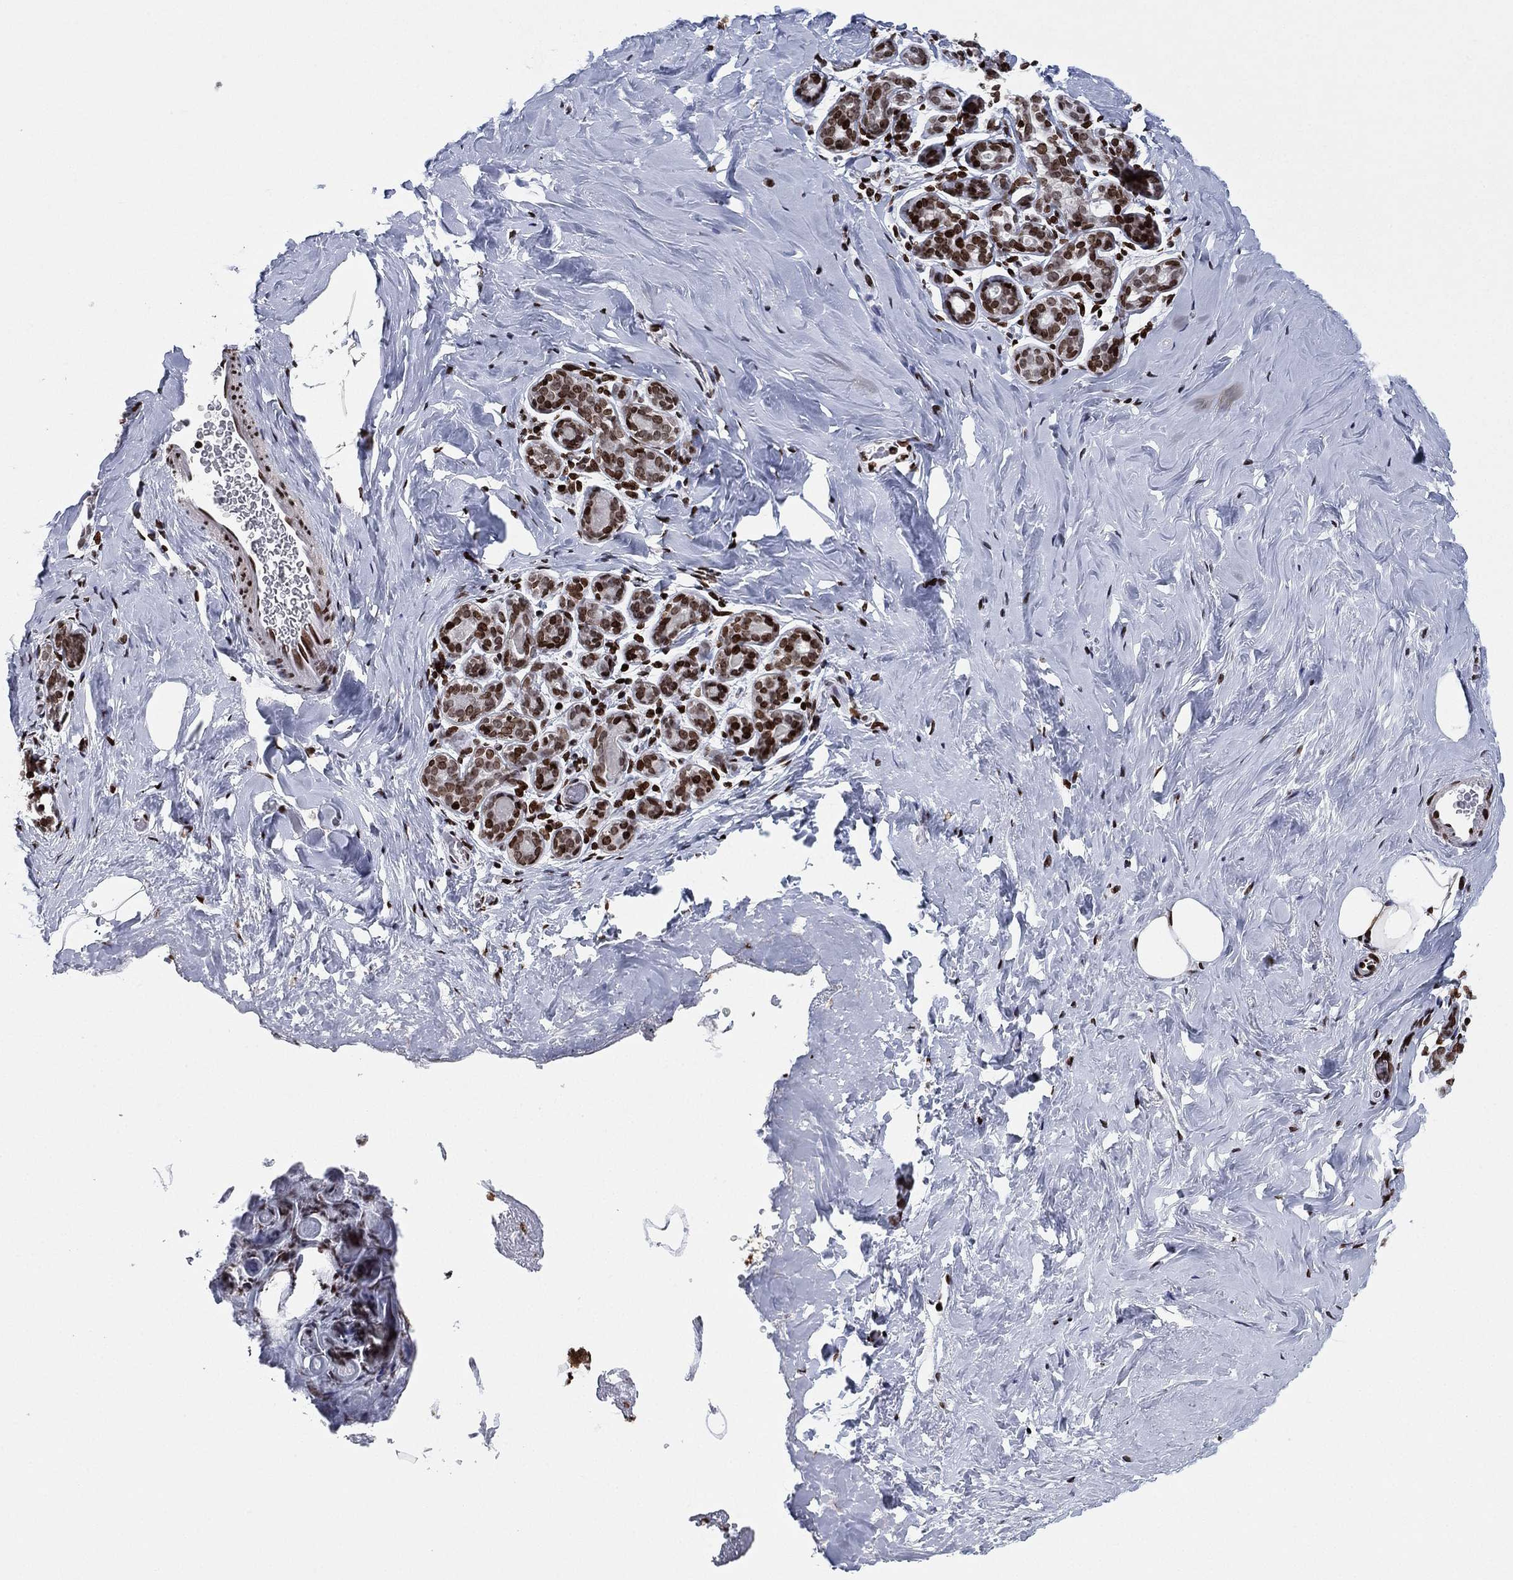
{"staining": {"intensity": "moderate", "quantity": "25%-75%", "location": "nuclear"}, "tissue": "breast", "cell_type": "Adipocytes", "image_type": "normal", "snomed": [{"axis": "morphology", "description": "Normal tissue, NOS"}, {"axis": "topography", "description": "Skin"}, {"axis": "topography", "description": "Breast"}], "caption": "Approximately 25%-75% of adipocytes in unremarkable human breast demonstrate moderate nuclear protein positivity as visualized by brown immunohistochemical staining.", "gene": "MFSD14A", "patient": {"sex": "female", "age": 43}}